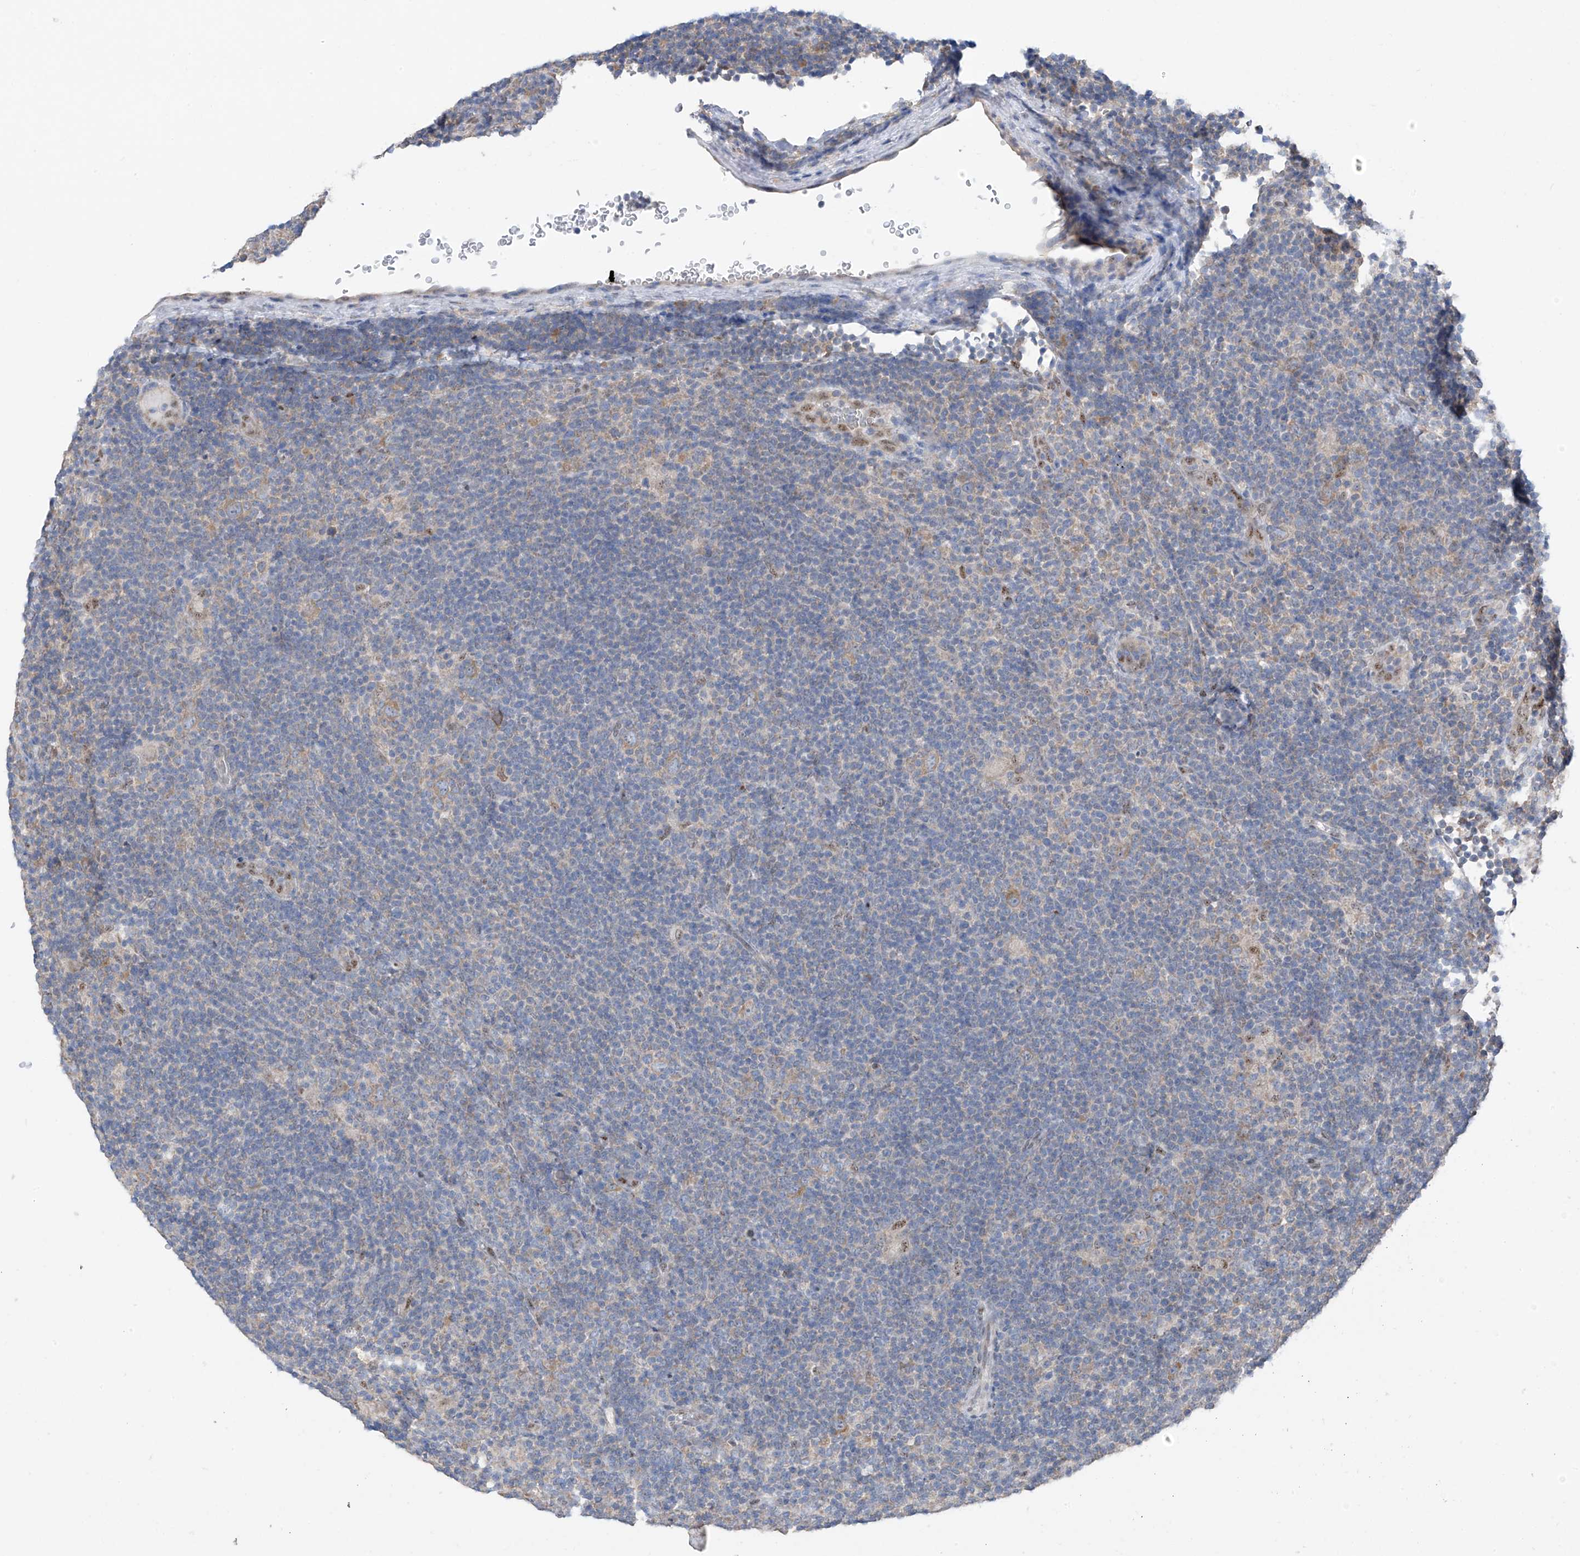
{"staining": {"intensity": "weak", "quantity": ">75%", "location": "cytoplasmic/membranous"}, "tissue": "lymphoma", "cell_type": "Tumor cells", "image_type": "cancer", "snomed": [{"axis": "morphology", "description": "Hodgkin's disease, NOS"}, {"axis": "topography", "description": "Lymph node"}], "caption": "Hodgkin's disease stained with DAB immunohistochemistry (IHC) displays low levels of weak cytoplasmic/membranous expression in approximately >75% of tumor cells. The staining was performed using DAB (3,3'-diaminobenzidine) to visualize the protein expression in brown, while the nuclei were stained in blue with hematoxylin (Magnification: 20x).", "gene": "RPL4", "patient": {"sex": "female", "age": 57}}